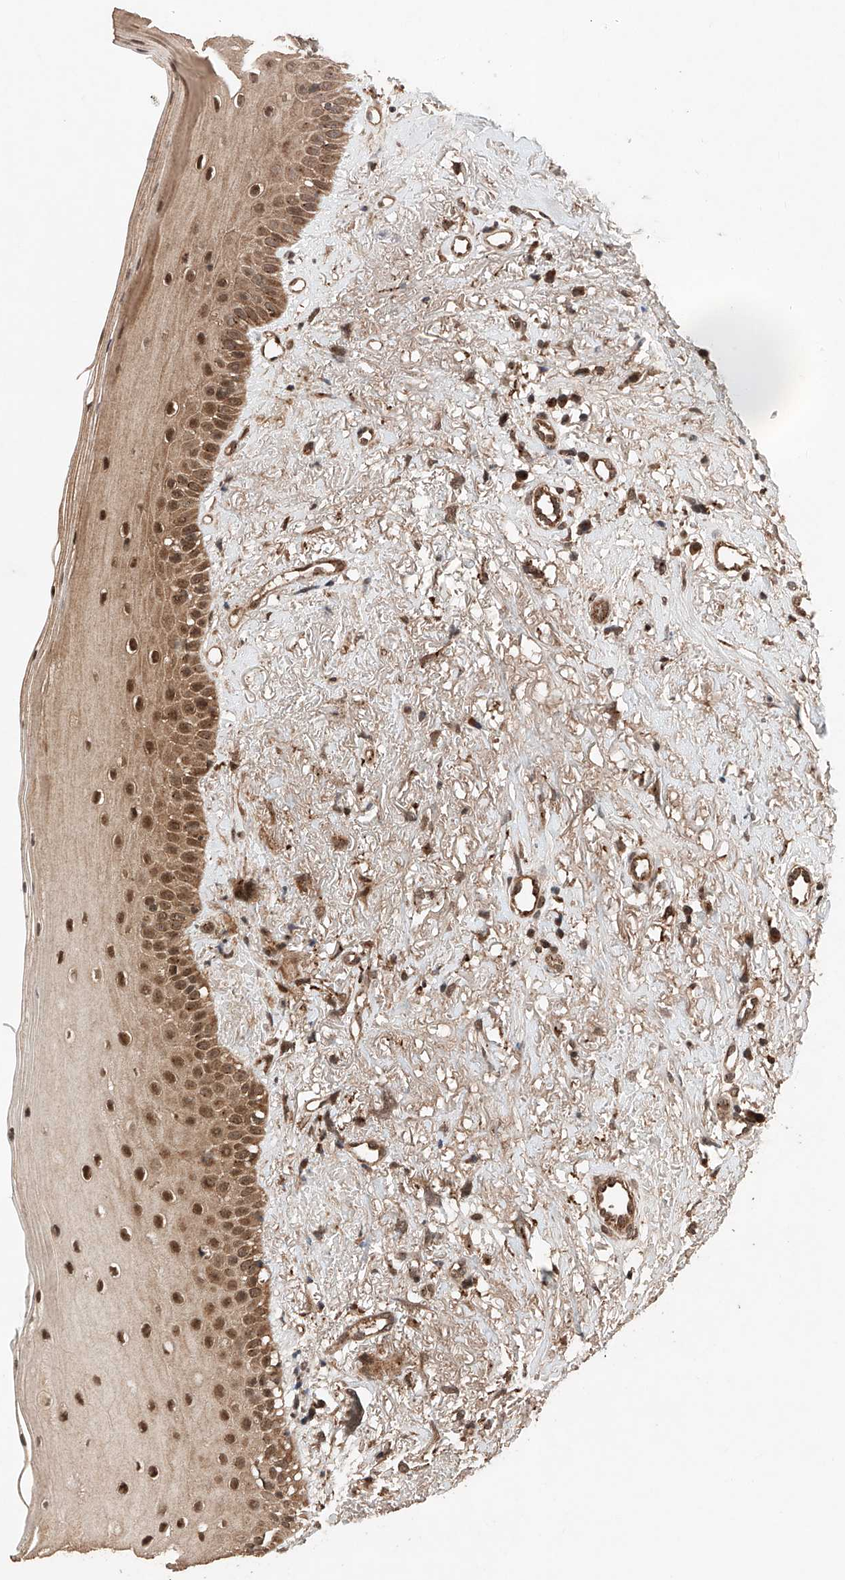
{"staining": {"intensity": "strong", "quantity": "25%-75%", "location": "cytoplasmic/membranous,nuclear"}, "tissue": "oral mucosa", "cell_type": "Squamous epithelial cells", "image_type": "normal", "snomed": [{"axis": "morphology", "description": "Normal tissue, NOS"}, {"axis": "topography", "description": "Oral tissue"}], "caption": "An immunohistochemistry photomicrograph of unremarkable tissue is shown. Protein staining in brown shows strong cytoplasmic/membranous,nuclear positivity in oral mucosa within squamous epithelial cells. (IHC, brightfield microscopy, high magnification).", "gene": "ZSCAN29", "patient": {"sex": "female", "age": 63}}